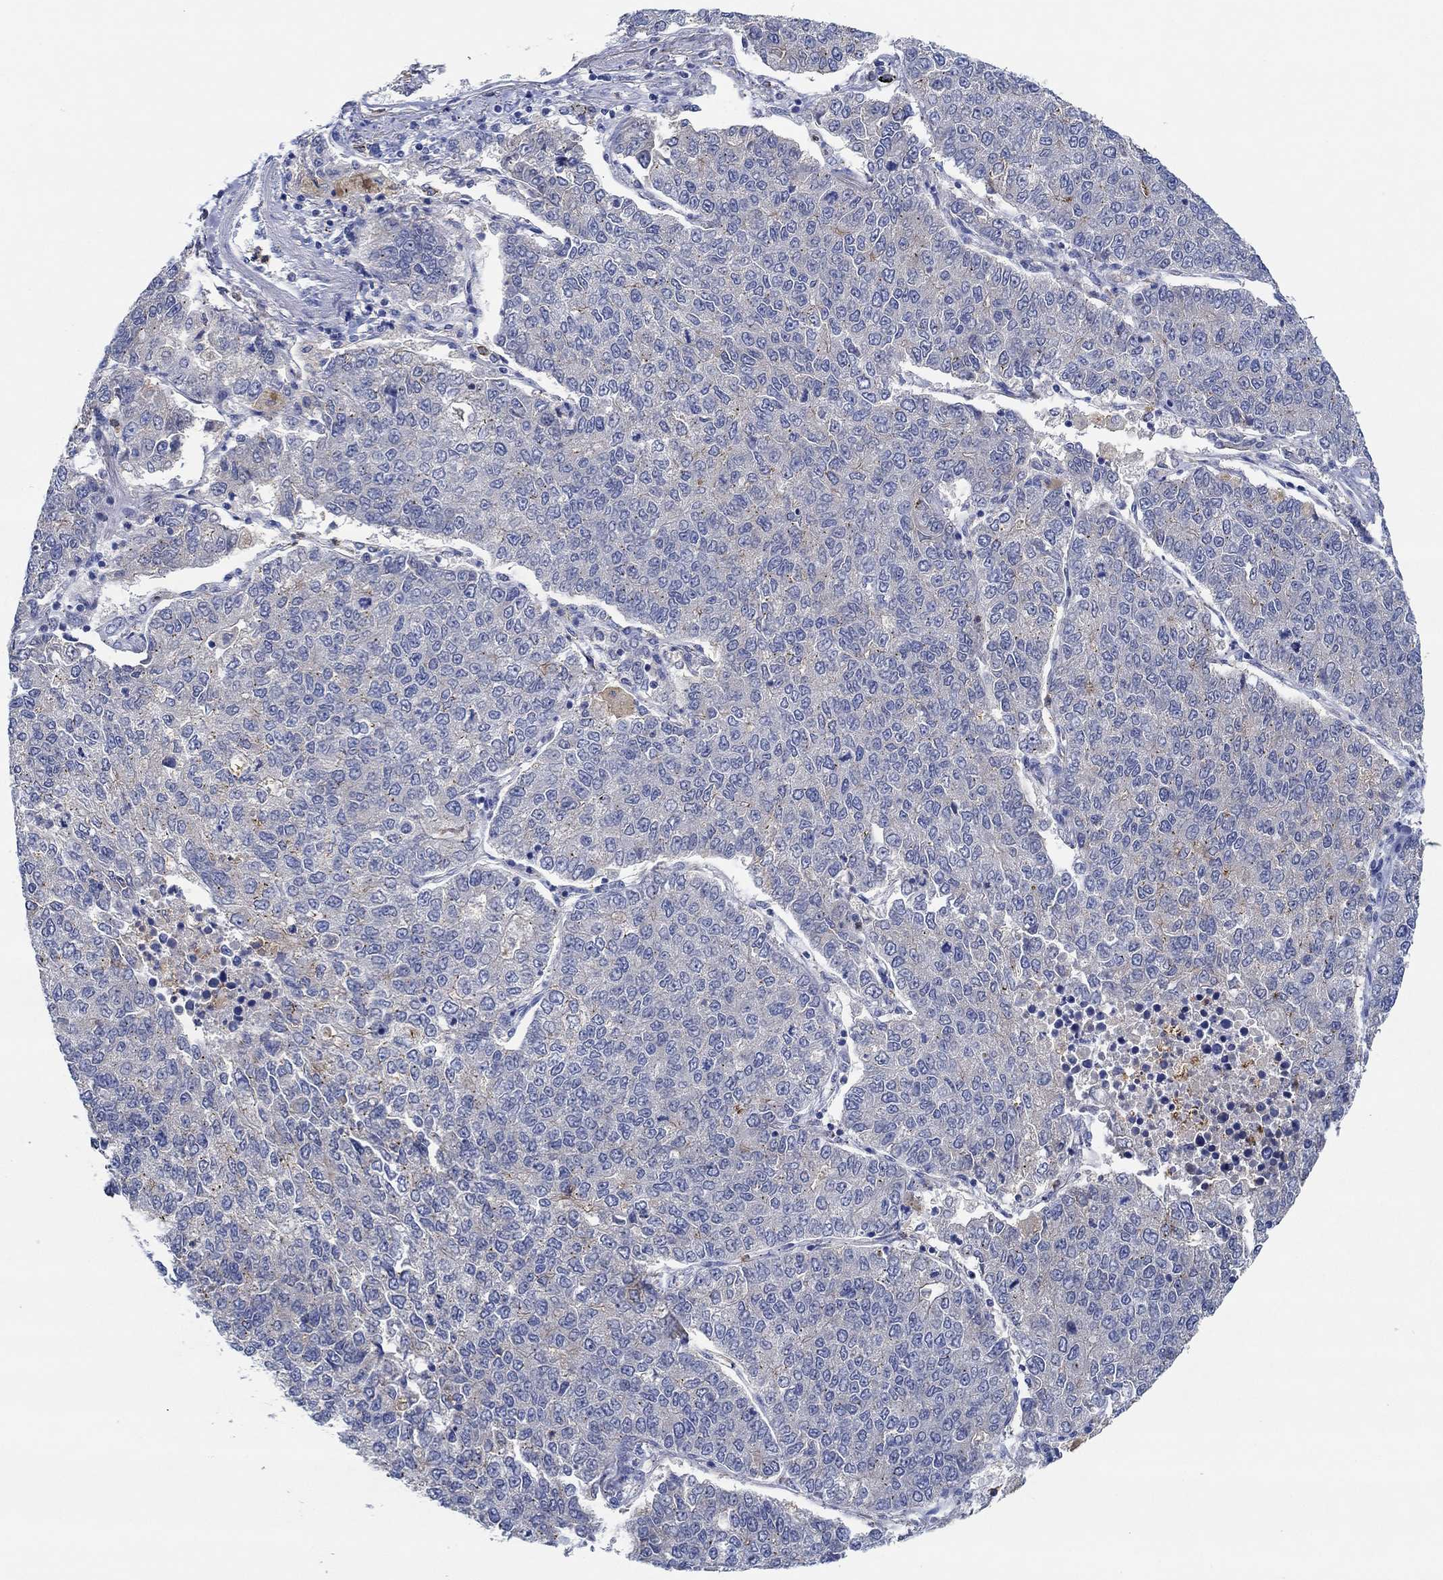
{"staining": {"intensity": "moderate", "quantity": "<25%", "location": "cytoplasmic/membranous"}, "tissue": "lung cancer", "cell_type": "Tumor cells", "image_type": "cancer", "snomed": [{"axis": "morphology", "description": "Adenocarcinoma, NOS"}, {"axis": "topography", "description": "Lung"}], "caption": "Protein analysis of adenocarcinoma (lung) tissue reveals moderate cytoplasmic/membranous staining in approximately <25% of tumor cells. The protein is stained brown, and the nuclei are stained in blue (DAB (3,3'-diaminobenzidine) IHC with brightfield microscopy, high magnification).", "gene": "CPM", "patient": {"sex": "male", "age": 49}}